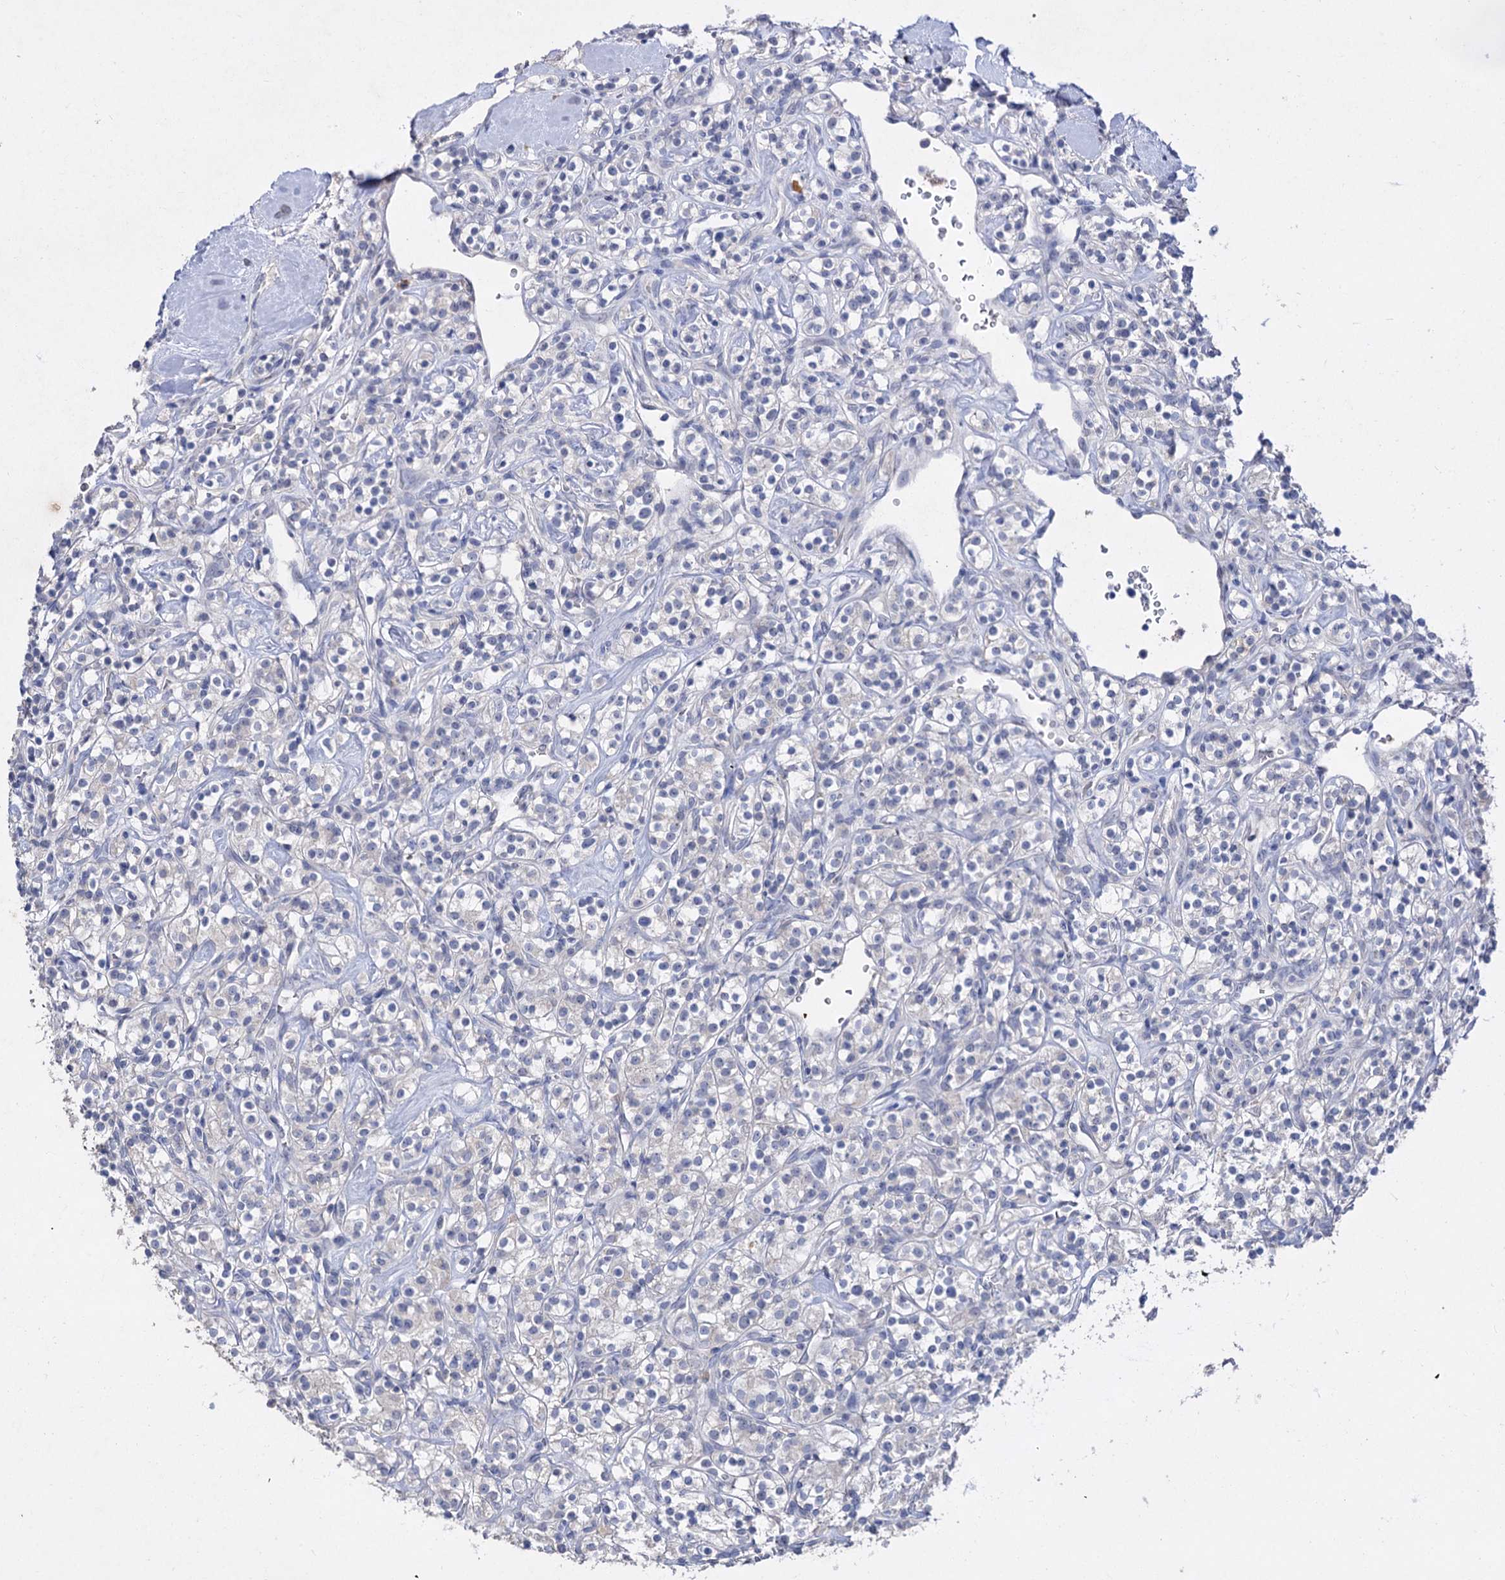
{"staining": {"intensity": "negative", "quantity": "none", "location": "none"}, "tissue": "renal cancer", "cell_type": "Tumor cells", "image_type": "cancer", "snomed": [{"axis": "morphology", "description": "Adenocarcinoma, NOS"}, {"axis": "topography", "description": "Kidney"}], "caption": "IHC micrograph of neoplastic tissue: adenocarcinoma (renal) stained with DAB demonstrates no significant protein expression in tumor cells.", "gene": "ATP4A", "patient": {"sex": "male", "age": 77}}